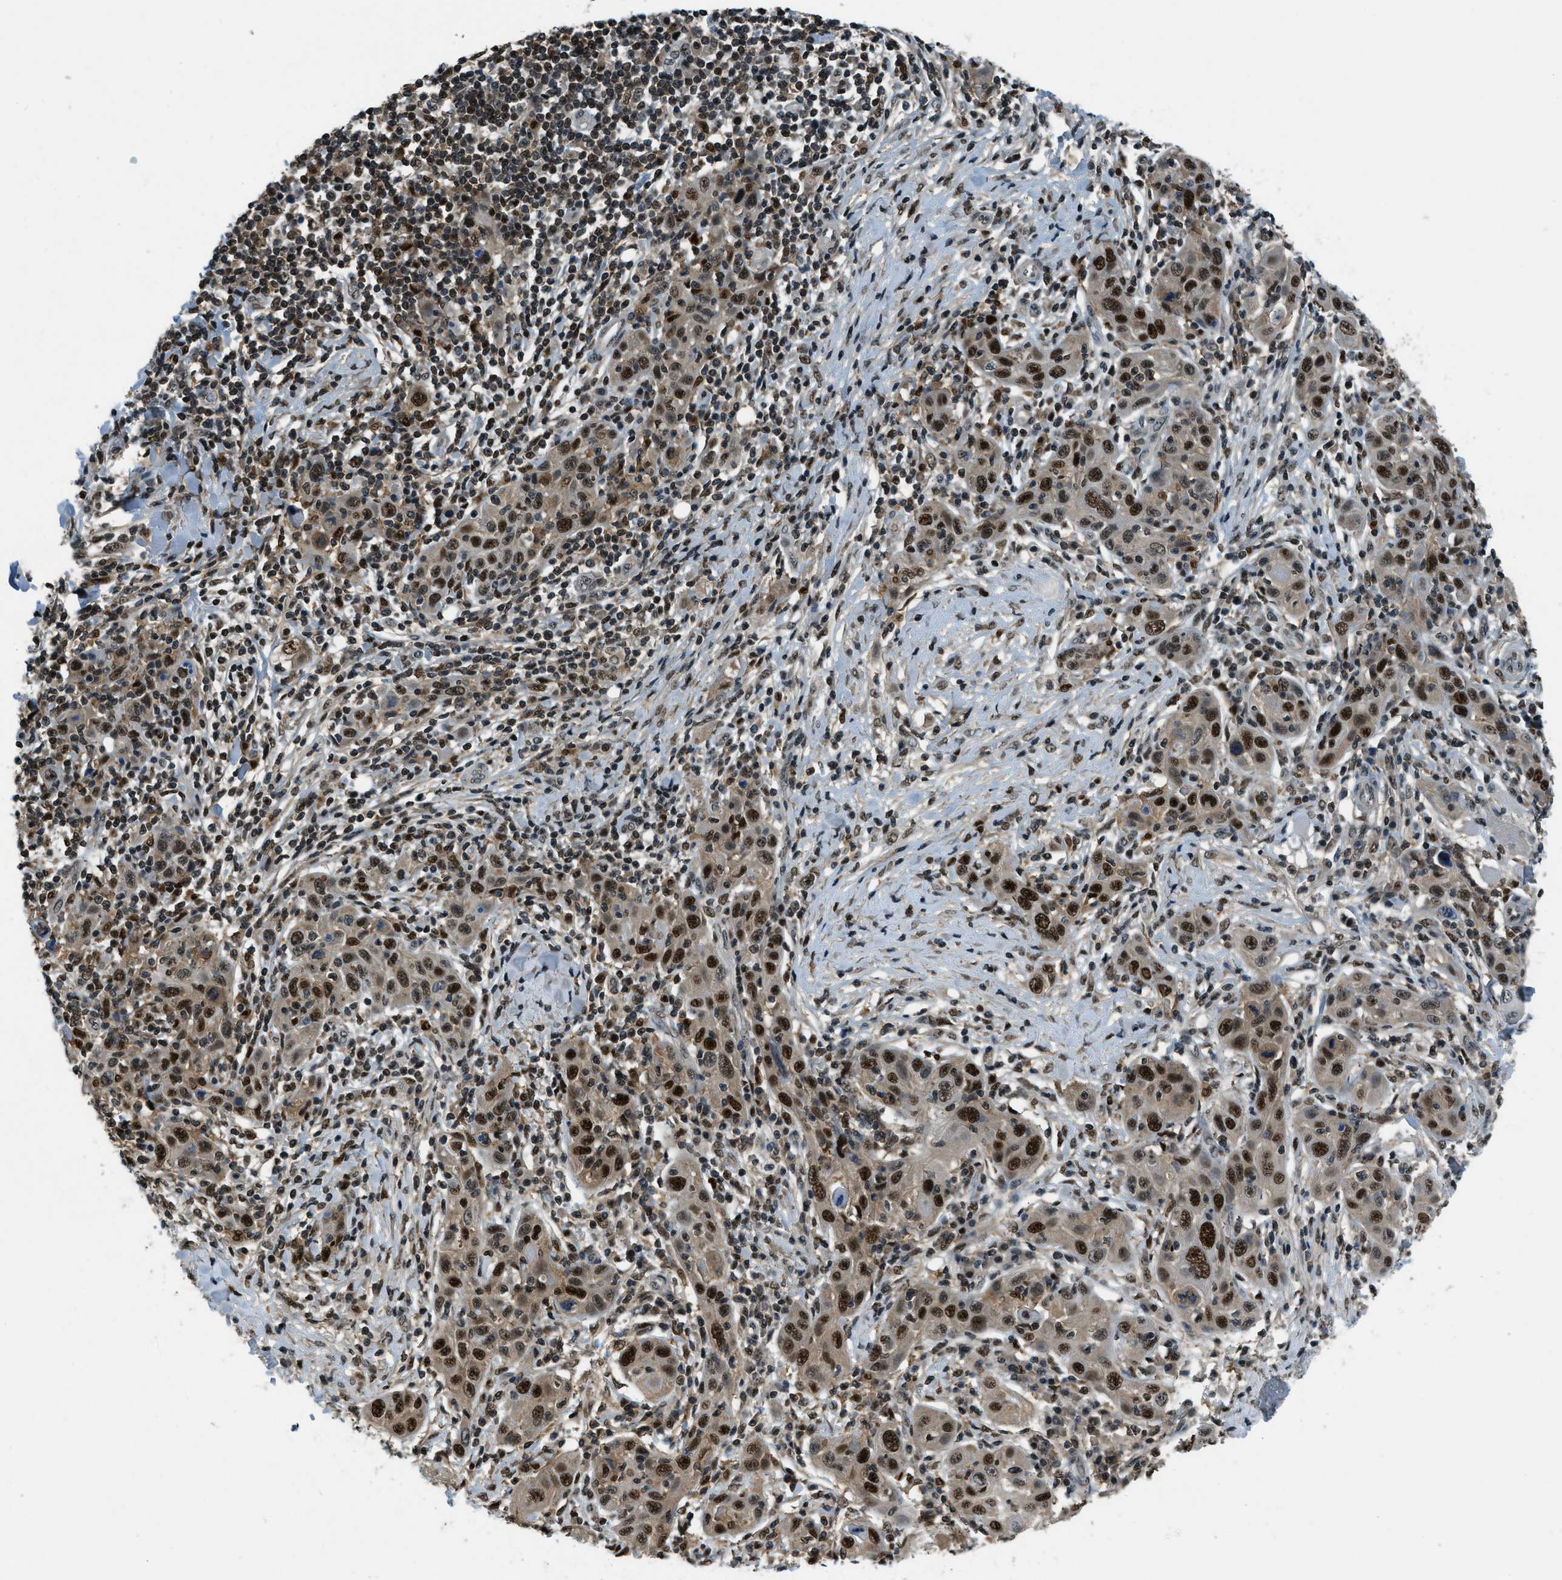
{"staining": {"intensity": "strong", "quantity": ">75%", "location": "nuclear"}, "tissue": "skin cancer", "cell_type": "Tumor cells", "image_type": "cancer", "snomed": [{"axis": "morphology", "description": "Squamous cell carcinoma, NOS"}, {"axis": "topography", "description": "Skin"}], "caption": "Immunohistochemistry (IHC) staining of skin squamous cell carcinoma, which exhibits high levels of strong nuclear positivity in approximately >75% of tumor cells indicating strong nuclear protein staining. The staining was performed using DAB (3,3'-diaminobenzidine) (brown) for protein detection and nuclei were counterstained in hematoxylin (blue).", "gene": "OGFR", "patient": {"sex": "female", "age": 88}}